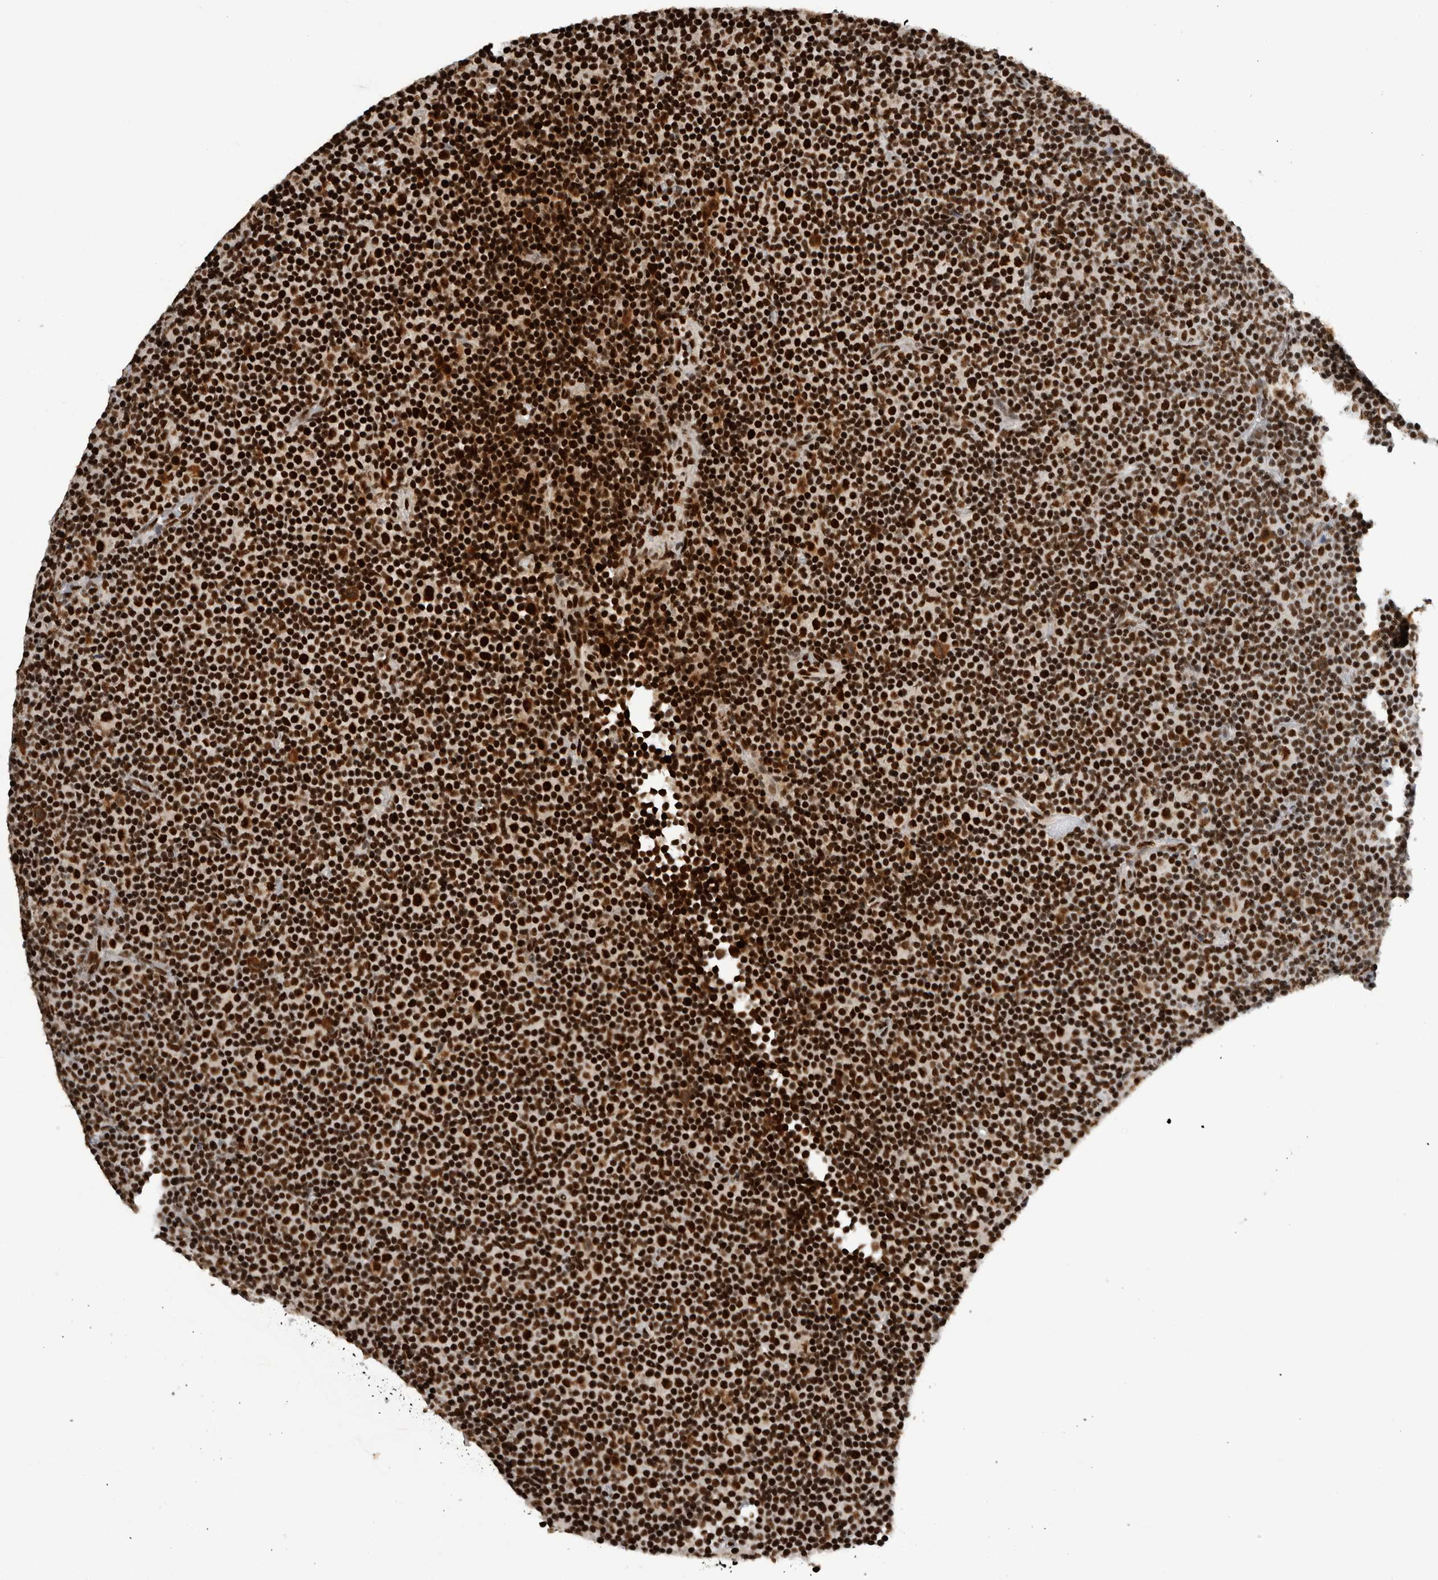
{"staining": {"intensity": "strong", "quantity": ">75%", "location": "nuclear"}, "tissue": "lymphoma", "cell_type": "Tumor cells", "image_type": "cancer", "snomed": [{"axis": "morphology", "description": "Malignant lymphoma, non-Hodgkin's type, Low grade"}, {"axis": "topography", "description": "Lymph node"}], "caption": "A high amount of strong nuclear staining is present in about >75% of tumor cells in malignant lymphoma, non-Hodgkin's type (low-grade) tissue. (DAB (3,3'-diaminobenzidine) IHC, brown staining for protein, blue staining for nuclei).", "gene": "ZSCAN2", "patient": {"sex": "female", "age": 67}}